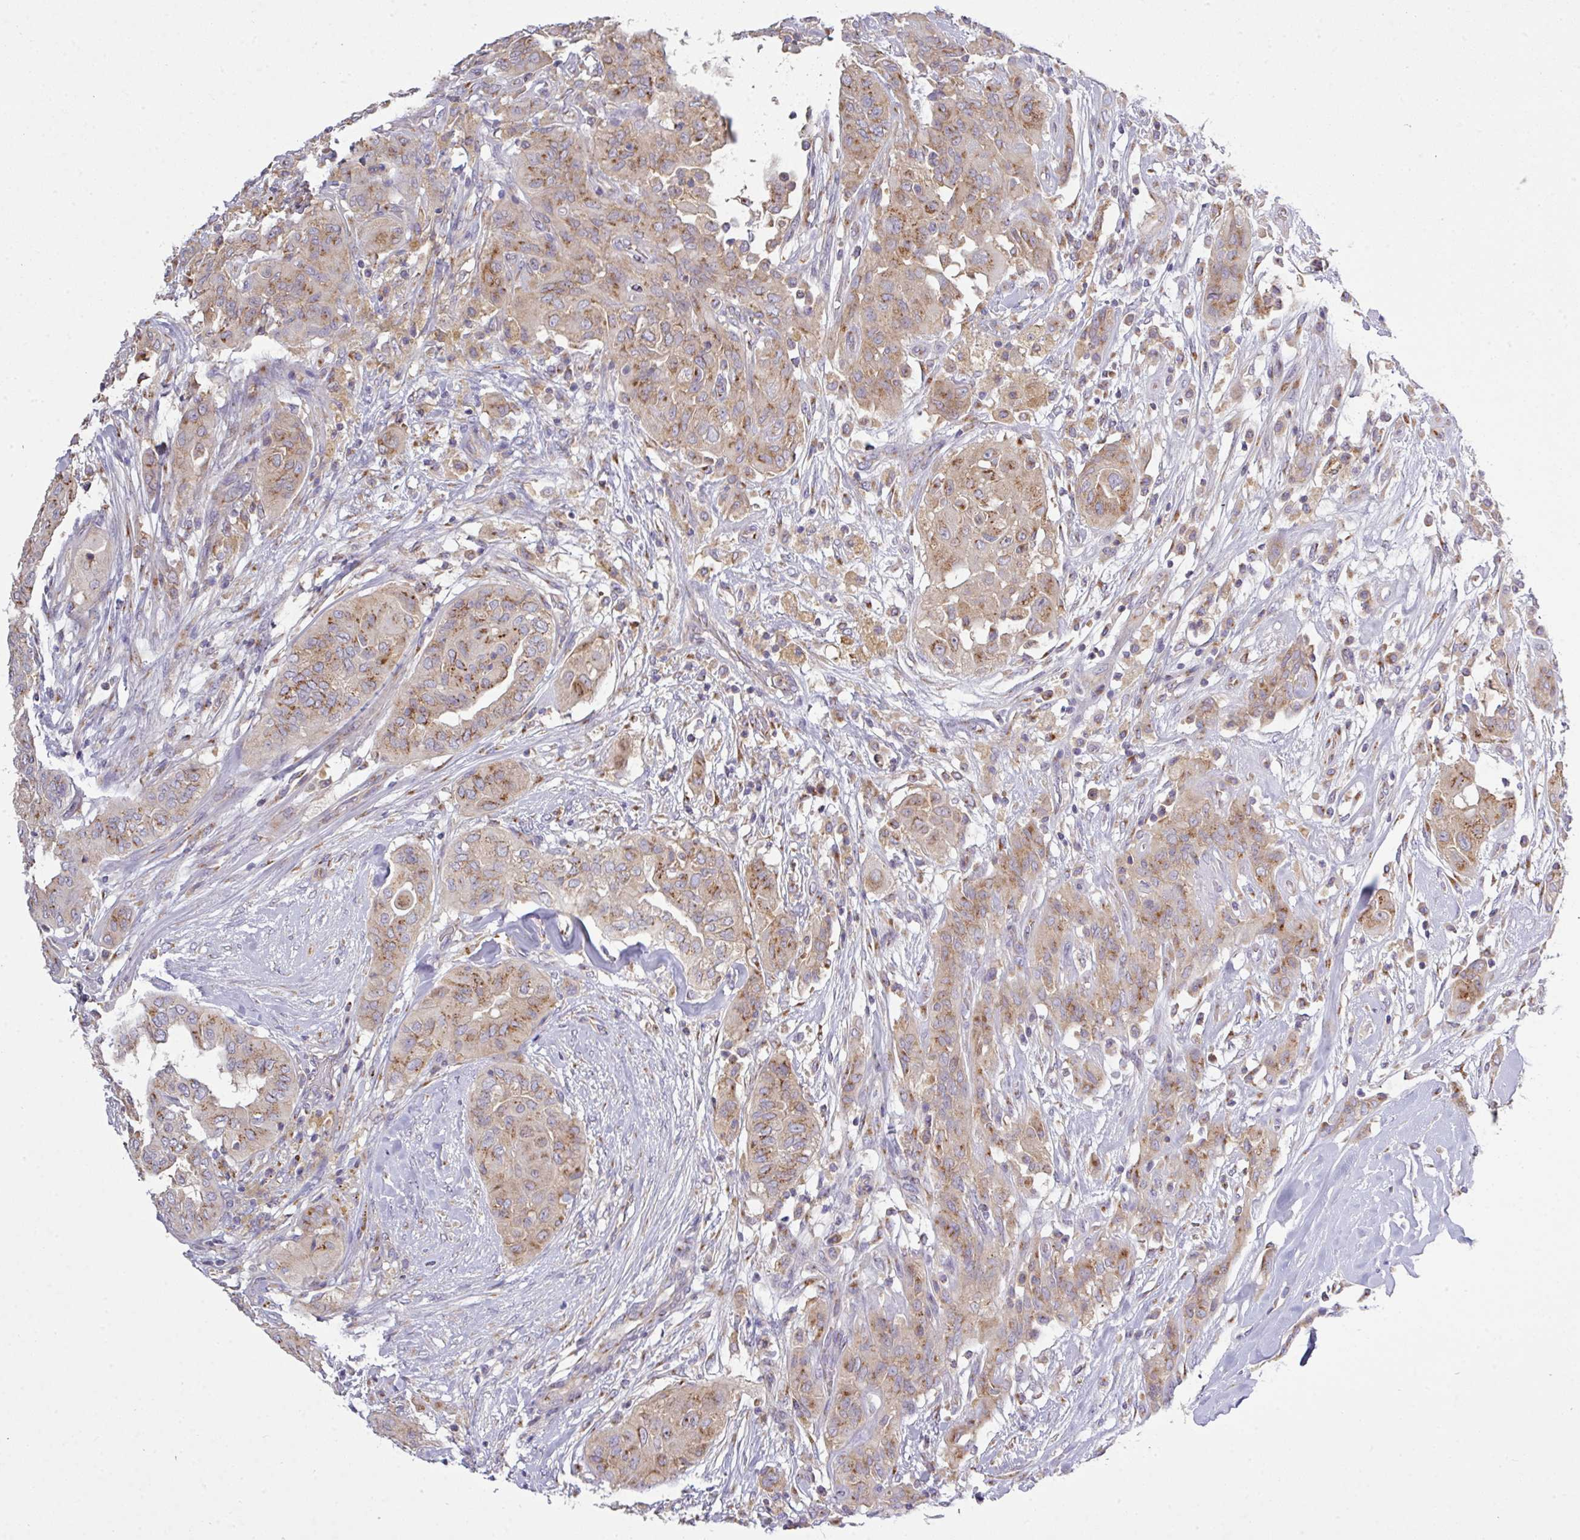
{"staining": {"intensity": "moderate", "quantity": ">75%", "location": "cytoplasmic/membranous"}, "tissue": "thyroid cancer", "cell_type": "Tumor cells", "image_type": "cancer", "snomed": [{"axis": "morphology", "description": "Papillary adenocarcinoma, NOS"}, {"axis": "topography", "description": "Thyroid gland"}], "caption": "Approximately >75% of tumor cells in thyroid cancer reveal moderate cytoplasmic/membranous protein expression as visualized by brown immunohistochemical staining.", "gene": "VTI1A", "patient": {"sex": "female", "age": 59}}